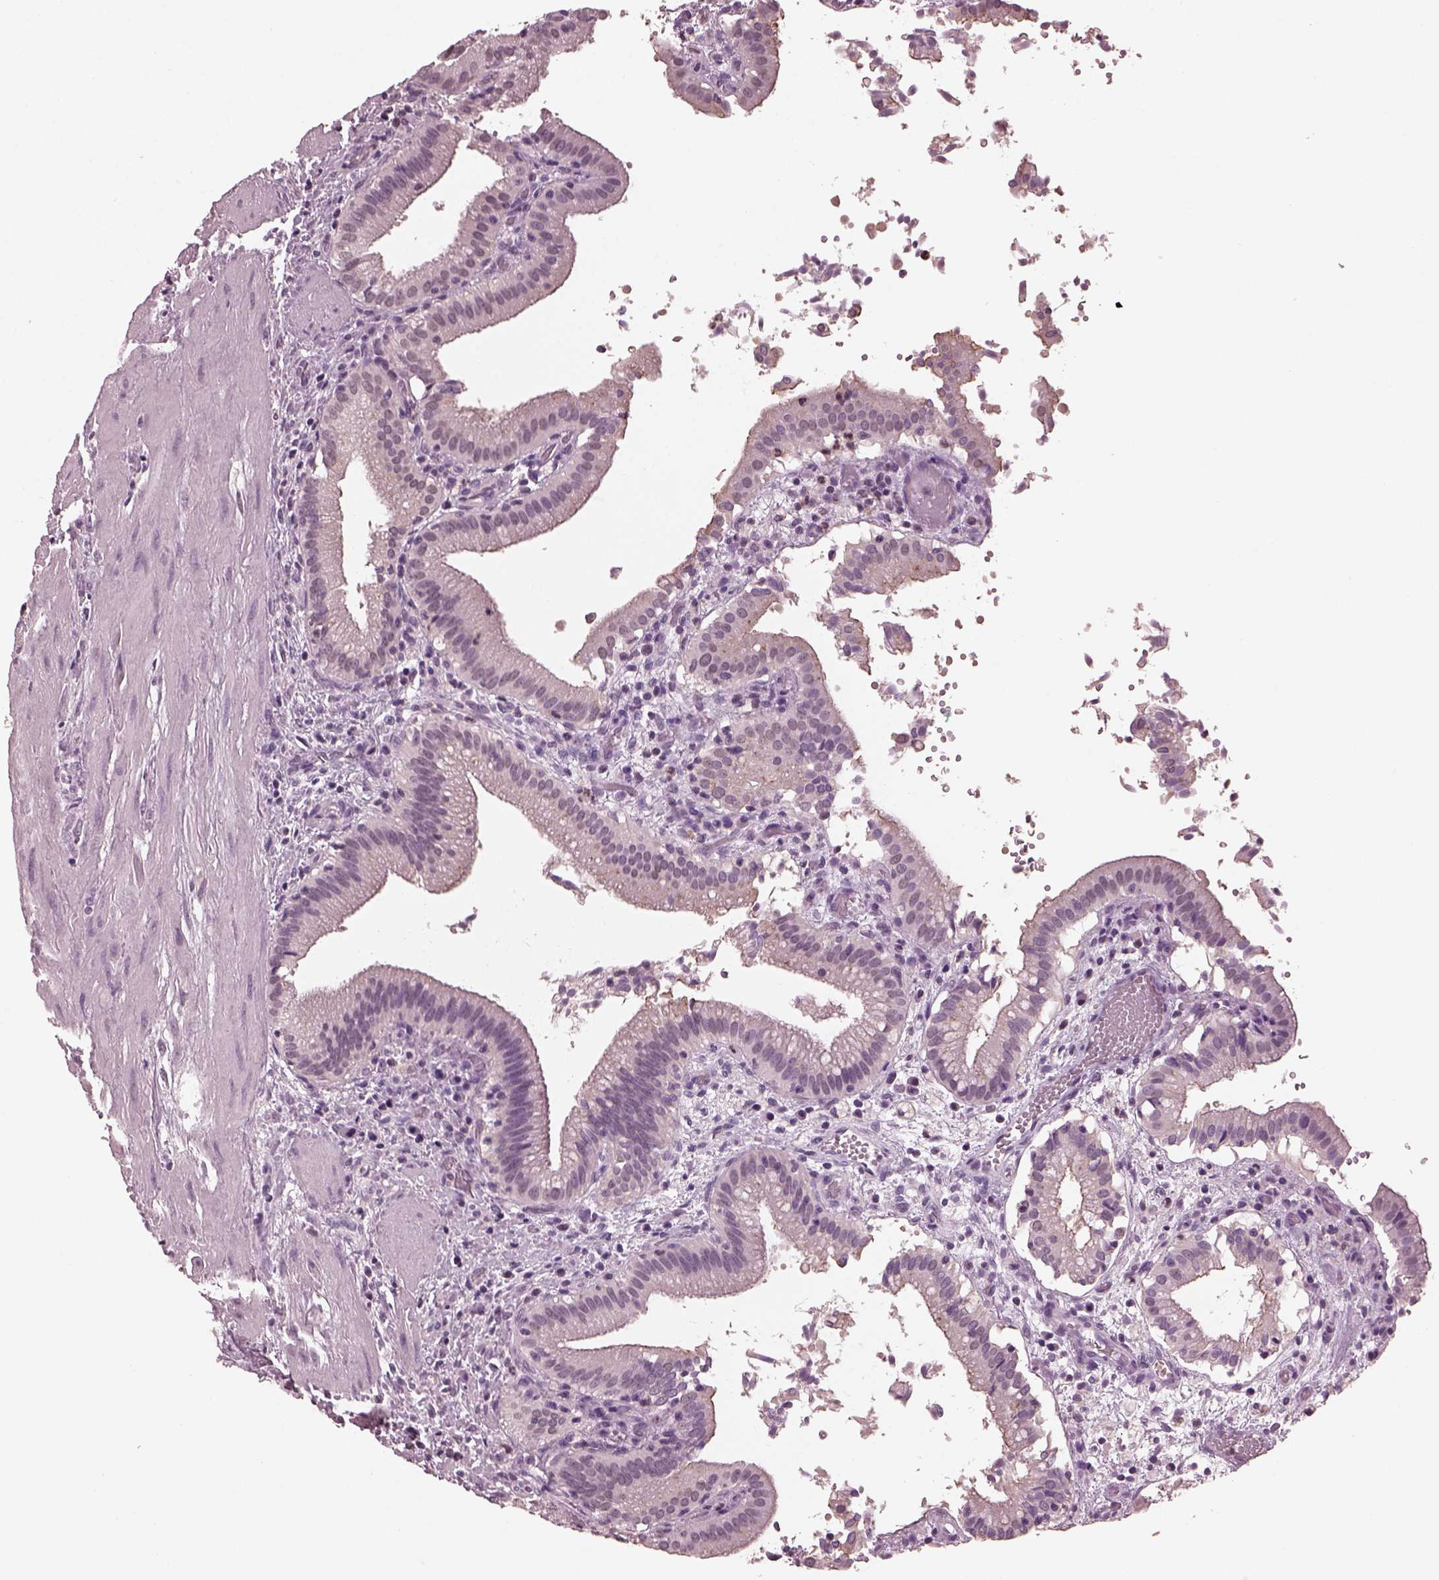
{"staining": {"intensity": "negative", "quantity": "none", "location": "none"}, "tissue": "gallbladder", "cell_type": "Glandular cells", "image_type": "normal", "snomed": [{"axis": "morphology", "description": "Normal tissue, NOS"}, {"axis": "topography", "description": "Gallbladder"}], "caption": "This is an IHC histopathology image of normal gallbladder. There is no expression in glandular cells.", "gene": "TSKS", "patient": {"sex": "male", "age": 42}}